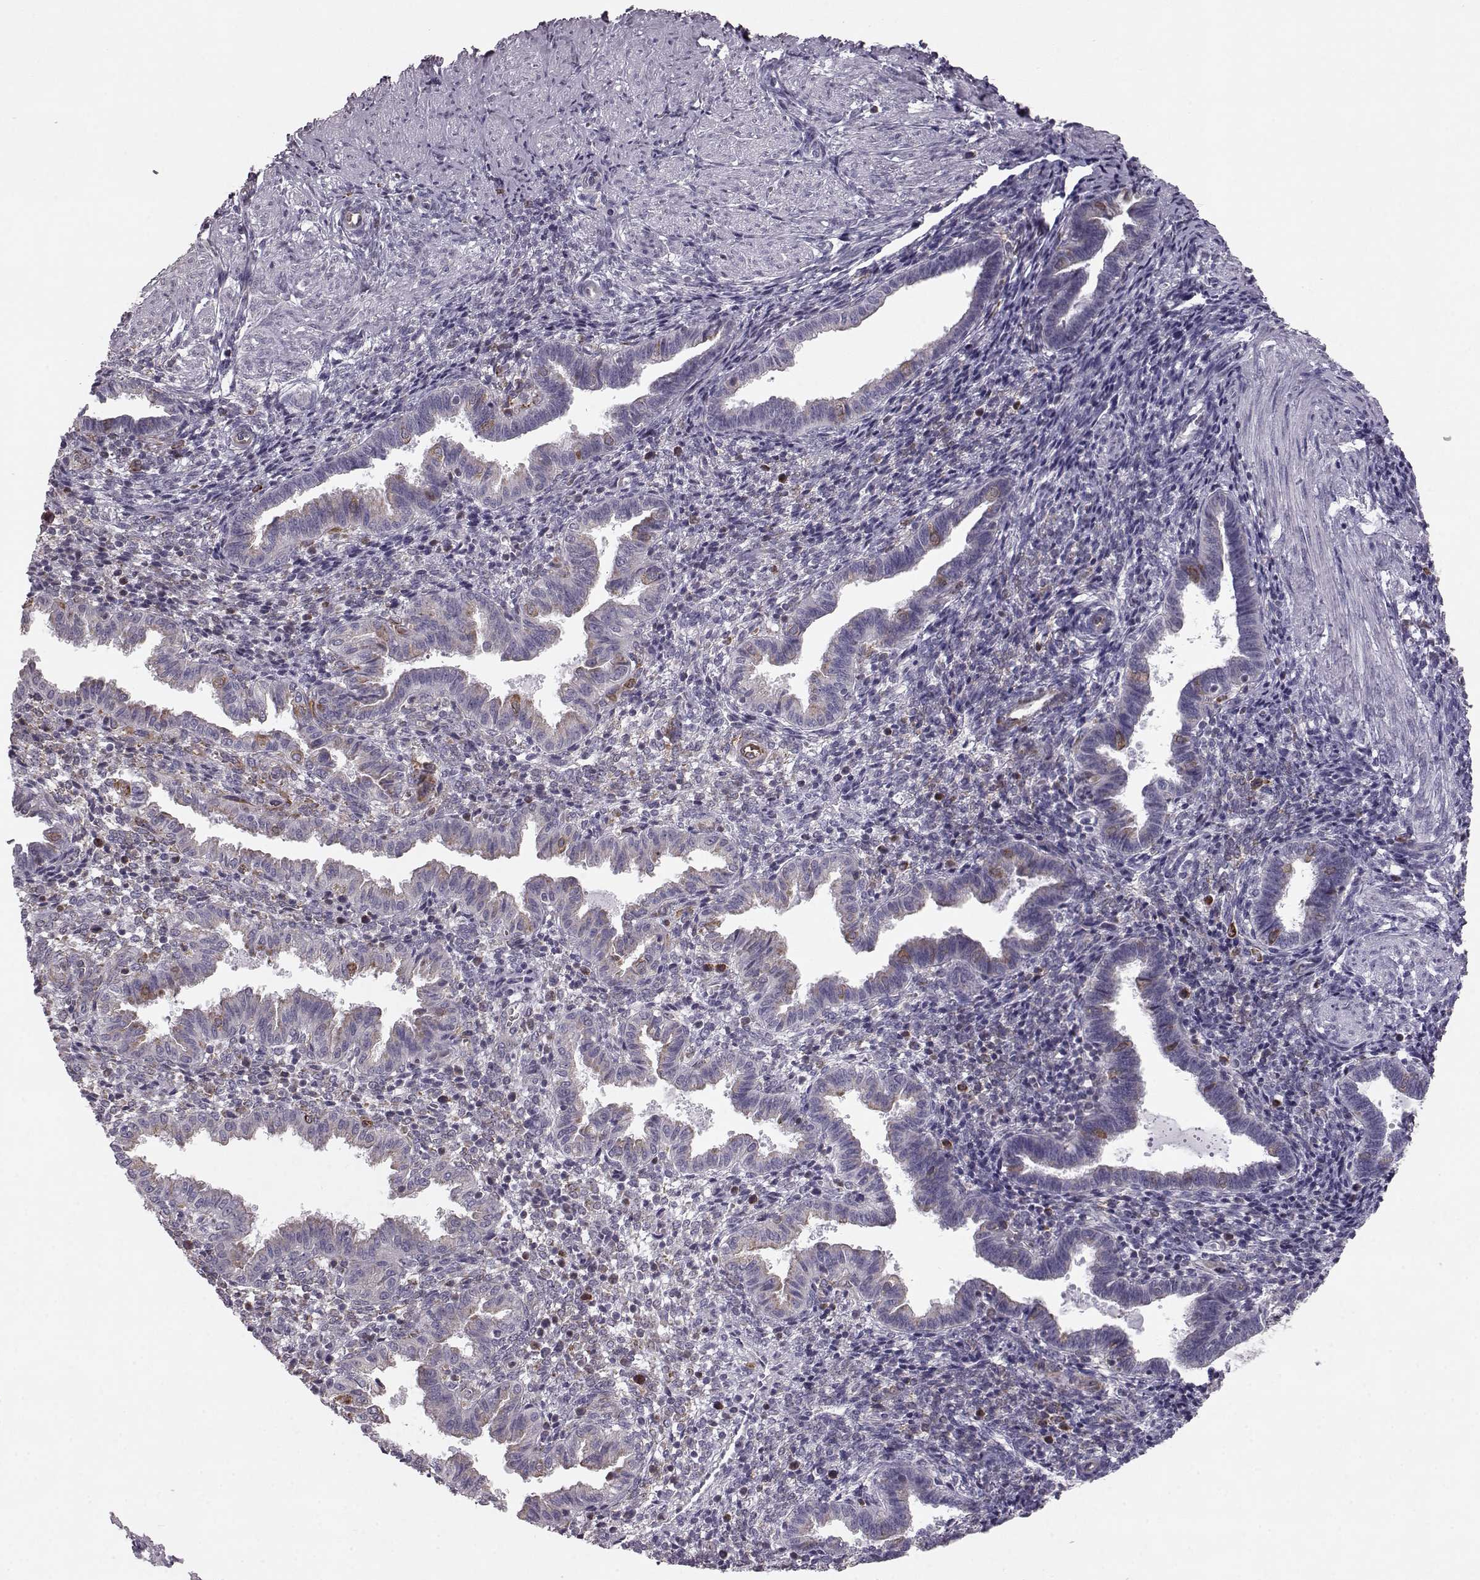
{"staining": {"intensity": "moderate", "quantity": "<25%", "location": "cytoplasmic/membranous,nuclear"}, "tissue": "endometrium", "cell_type": "Cells in endometrial stroma", "image_type": "normal", "snomed": [{"axis": "morphology", "description": "Normal tissue, NOS"}, {"axis": "topography", "description": "Endometrium"}], "caption": "Cells in endometrial stroma exhibit moderate cytoplasmic/membranous,nuclear expression in approximately <25% of cells in benign endometrium.", "gene": "ELOVL5", "patient": {"sex": "female", "age": 37}}